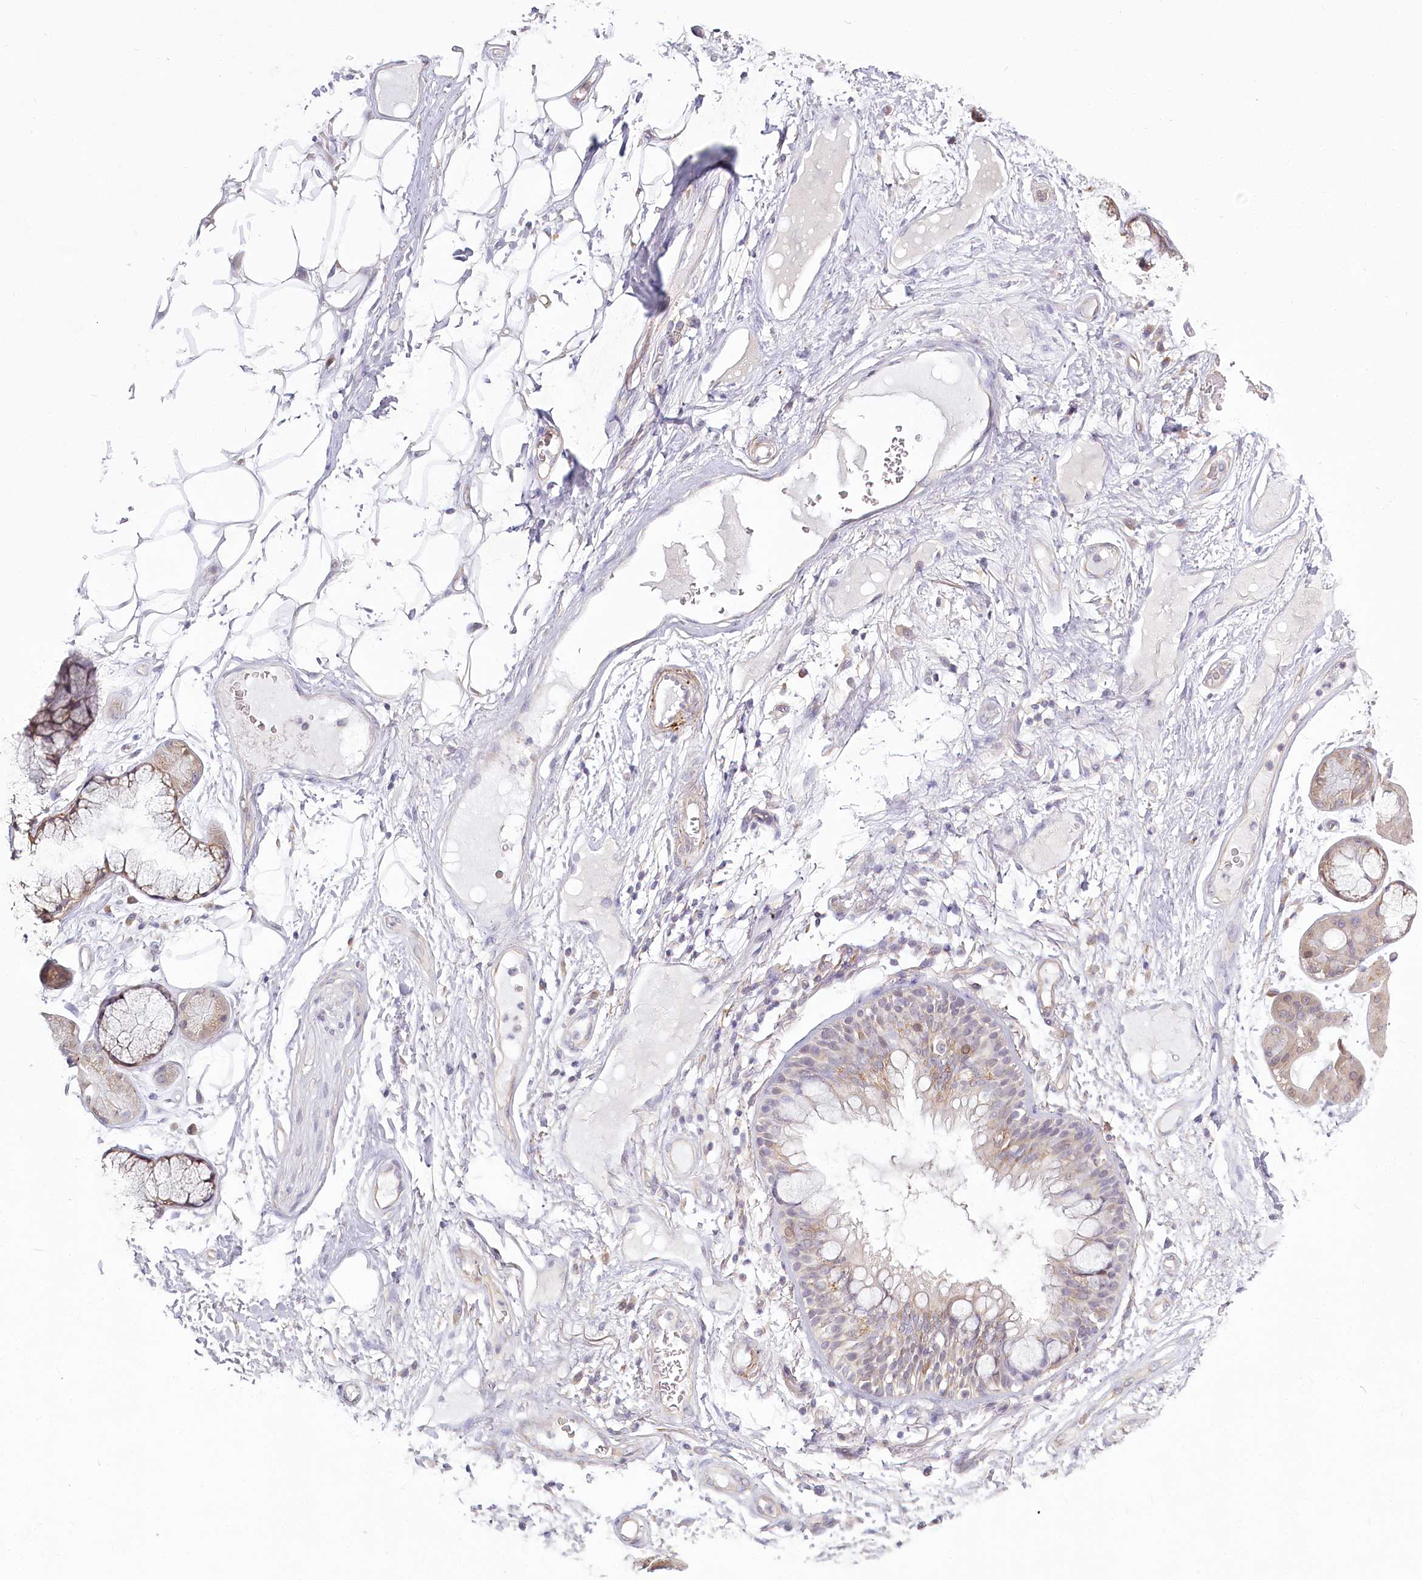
{"staining": {"intensity": "negative", "quantity": "none", "location": "none"}, "tissue": "adipose tissue", "cell_type": "Adipocytes", "image_type": "normal", "snomed": [{"axis": "morphology", "description": "Normal tissue, NOS"}, {"axis": "topography", "description": "Bronchus"}], "caption": "Photomicrograph shows no significant protein expression in adipocytes of benign adipose tissue.", "gene": "SPINK13", "patient": {"sex": "male", "age": 66}}